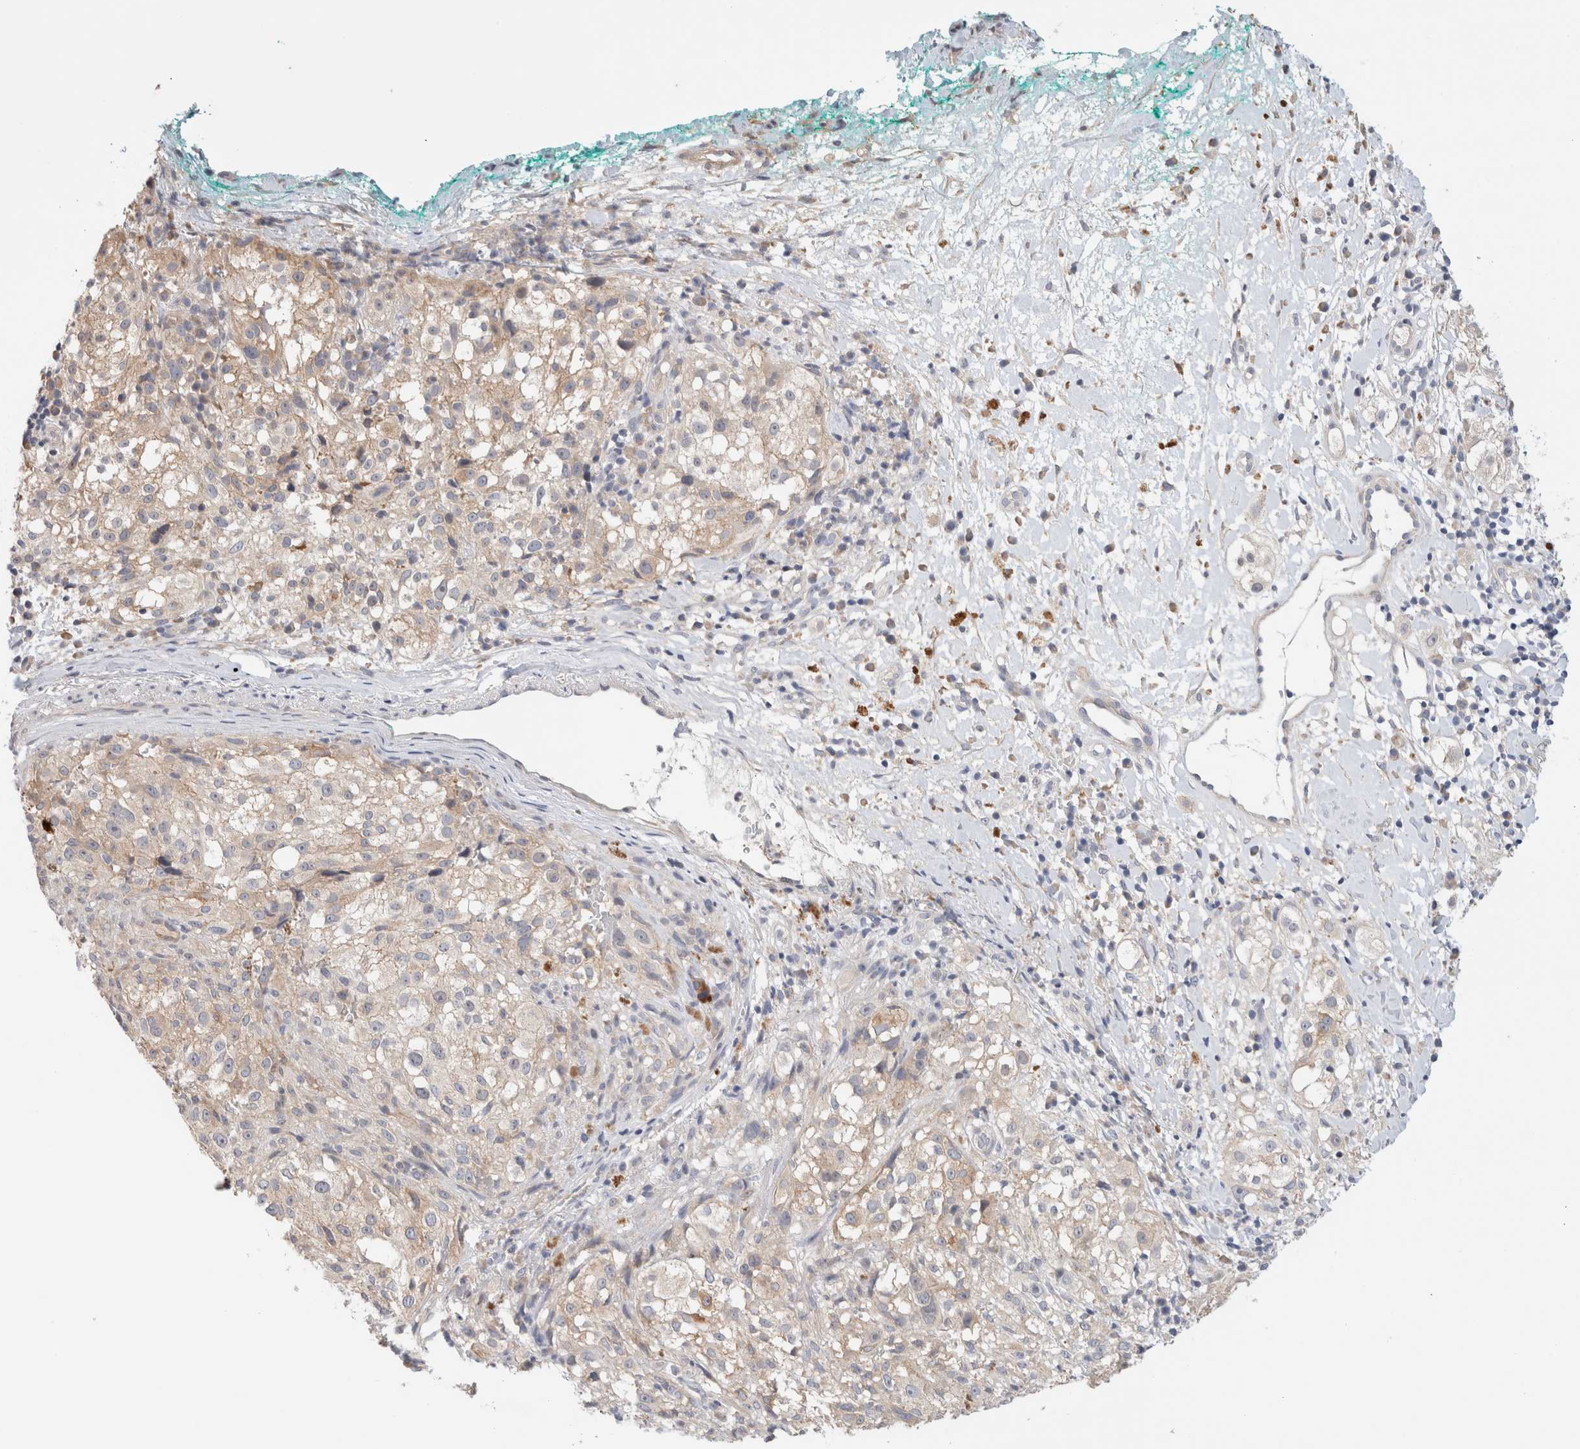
{"staining": {"intensity": "weak", "quantity": "<25%", "location": "cytoplasmic/membranous"}, "tissue": "melanoma", "cell_type": "Tumor cells", "image_type": "cancer", "snomed": [{"axis": "morphology", "description": "Necrosis, NOS"}, {"axis": "morphology", "description": "Malignant melanoma, NOS"}, {"axis": "topography", "description": "Skin"}], "caption": "IHC micrograph of neoplastic tissue: human melanoma stained with DAB (3,3'-diaminobenzidine) demonstrates no significant protein positivity in tumor cells.", "gene": "SPRTN", "patient": {"sex": "female", "age": 87}}